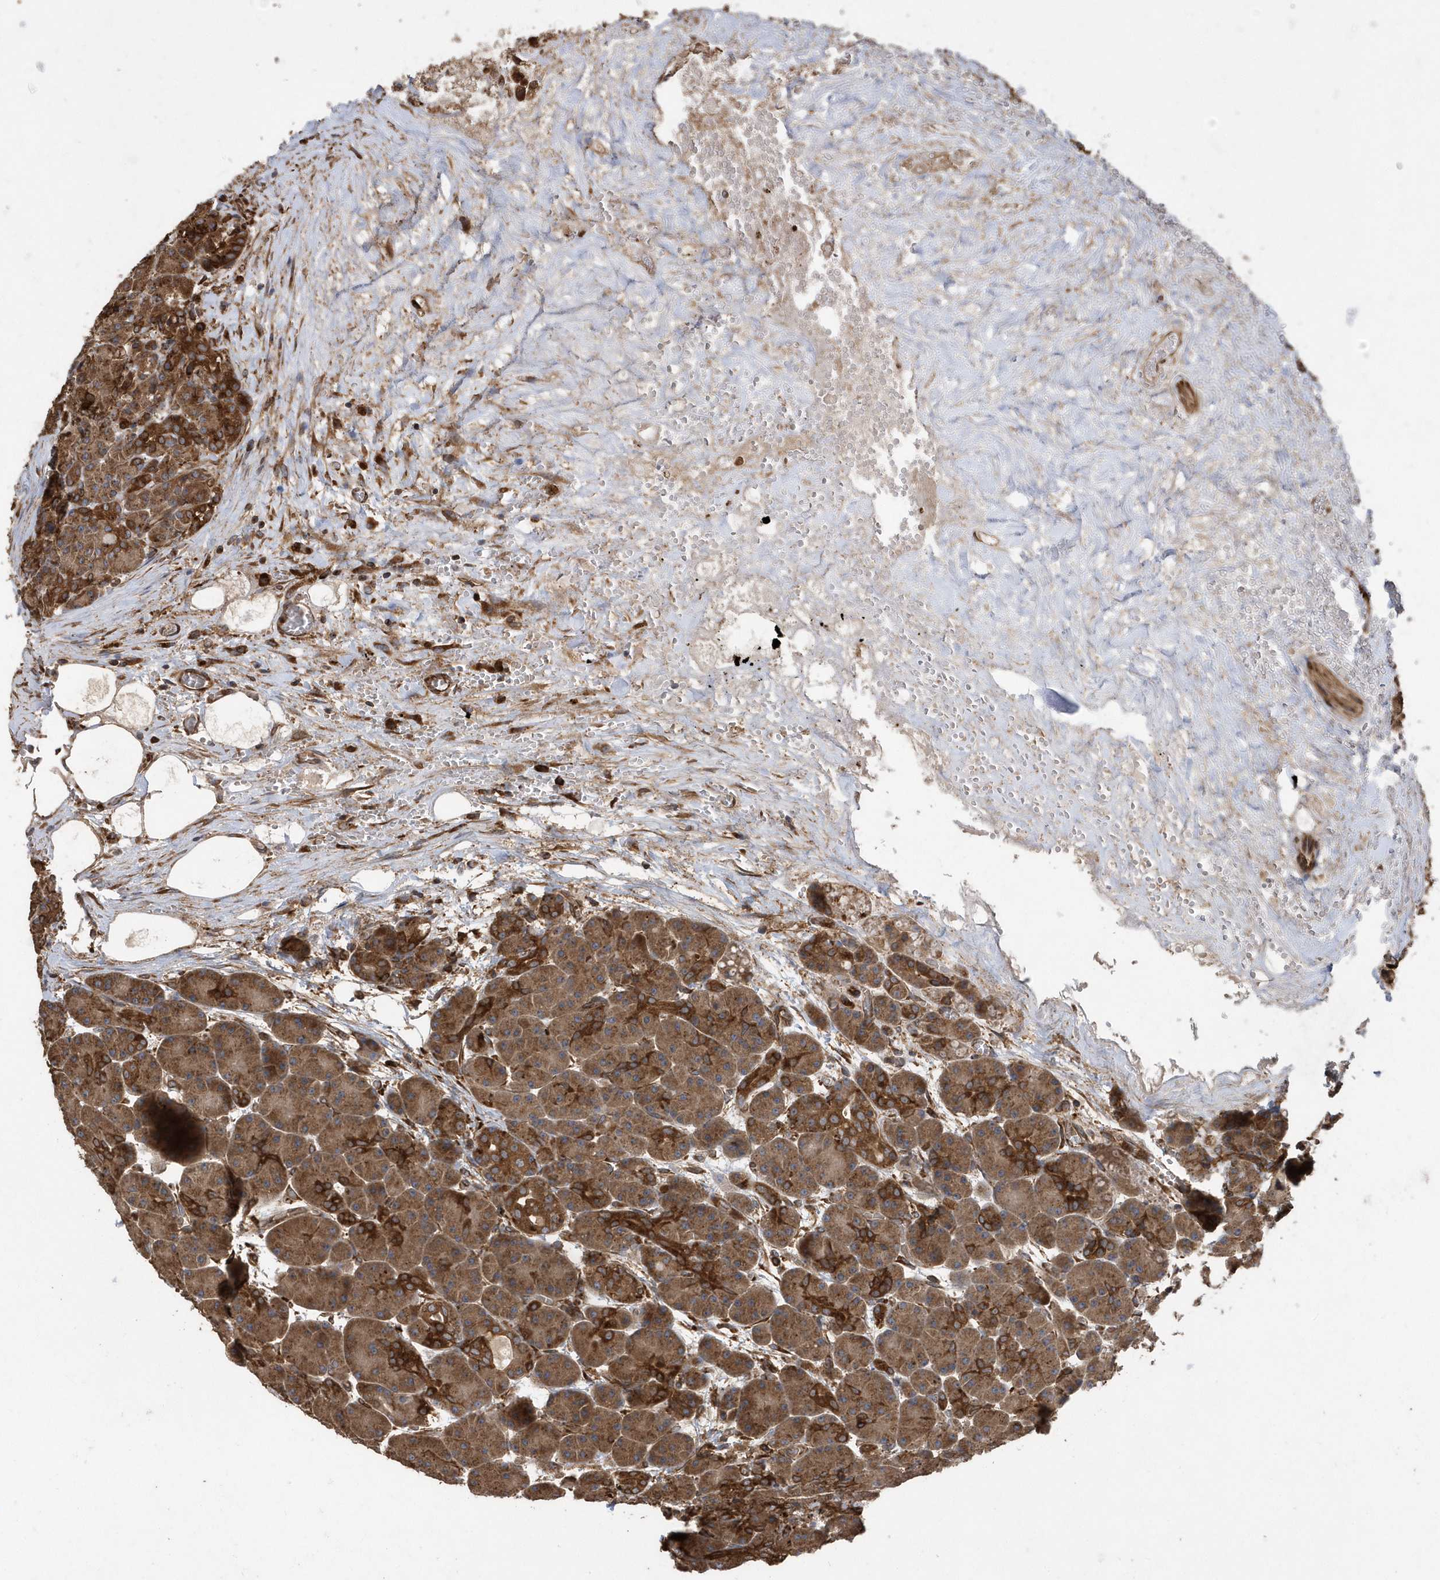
{"staining": {"intensity": "moderate", "quantity": ">75%", "location": "cytoplasmic/membranous"}, "tissue": "pancreas", "cell_type": "Exocrine glandular cells", "image_type": "normal", "snomed": [{"axis": "morphology", "description": "Normal tissue, NOS"}, {"axis": "topography", "description": "Pancreas"}], "caption": "Pancreas stained for a protein (brown) exhibits moderate cytoplasmic/membranous positive staining in about >75% of exocrine glandular cells.", "gene": "WASHC5", "patient": {"sex": "male", "age": 63}}